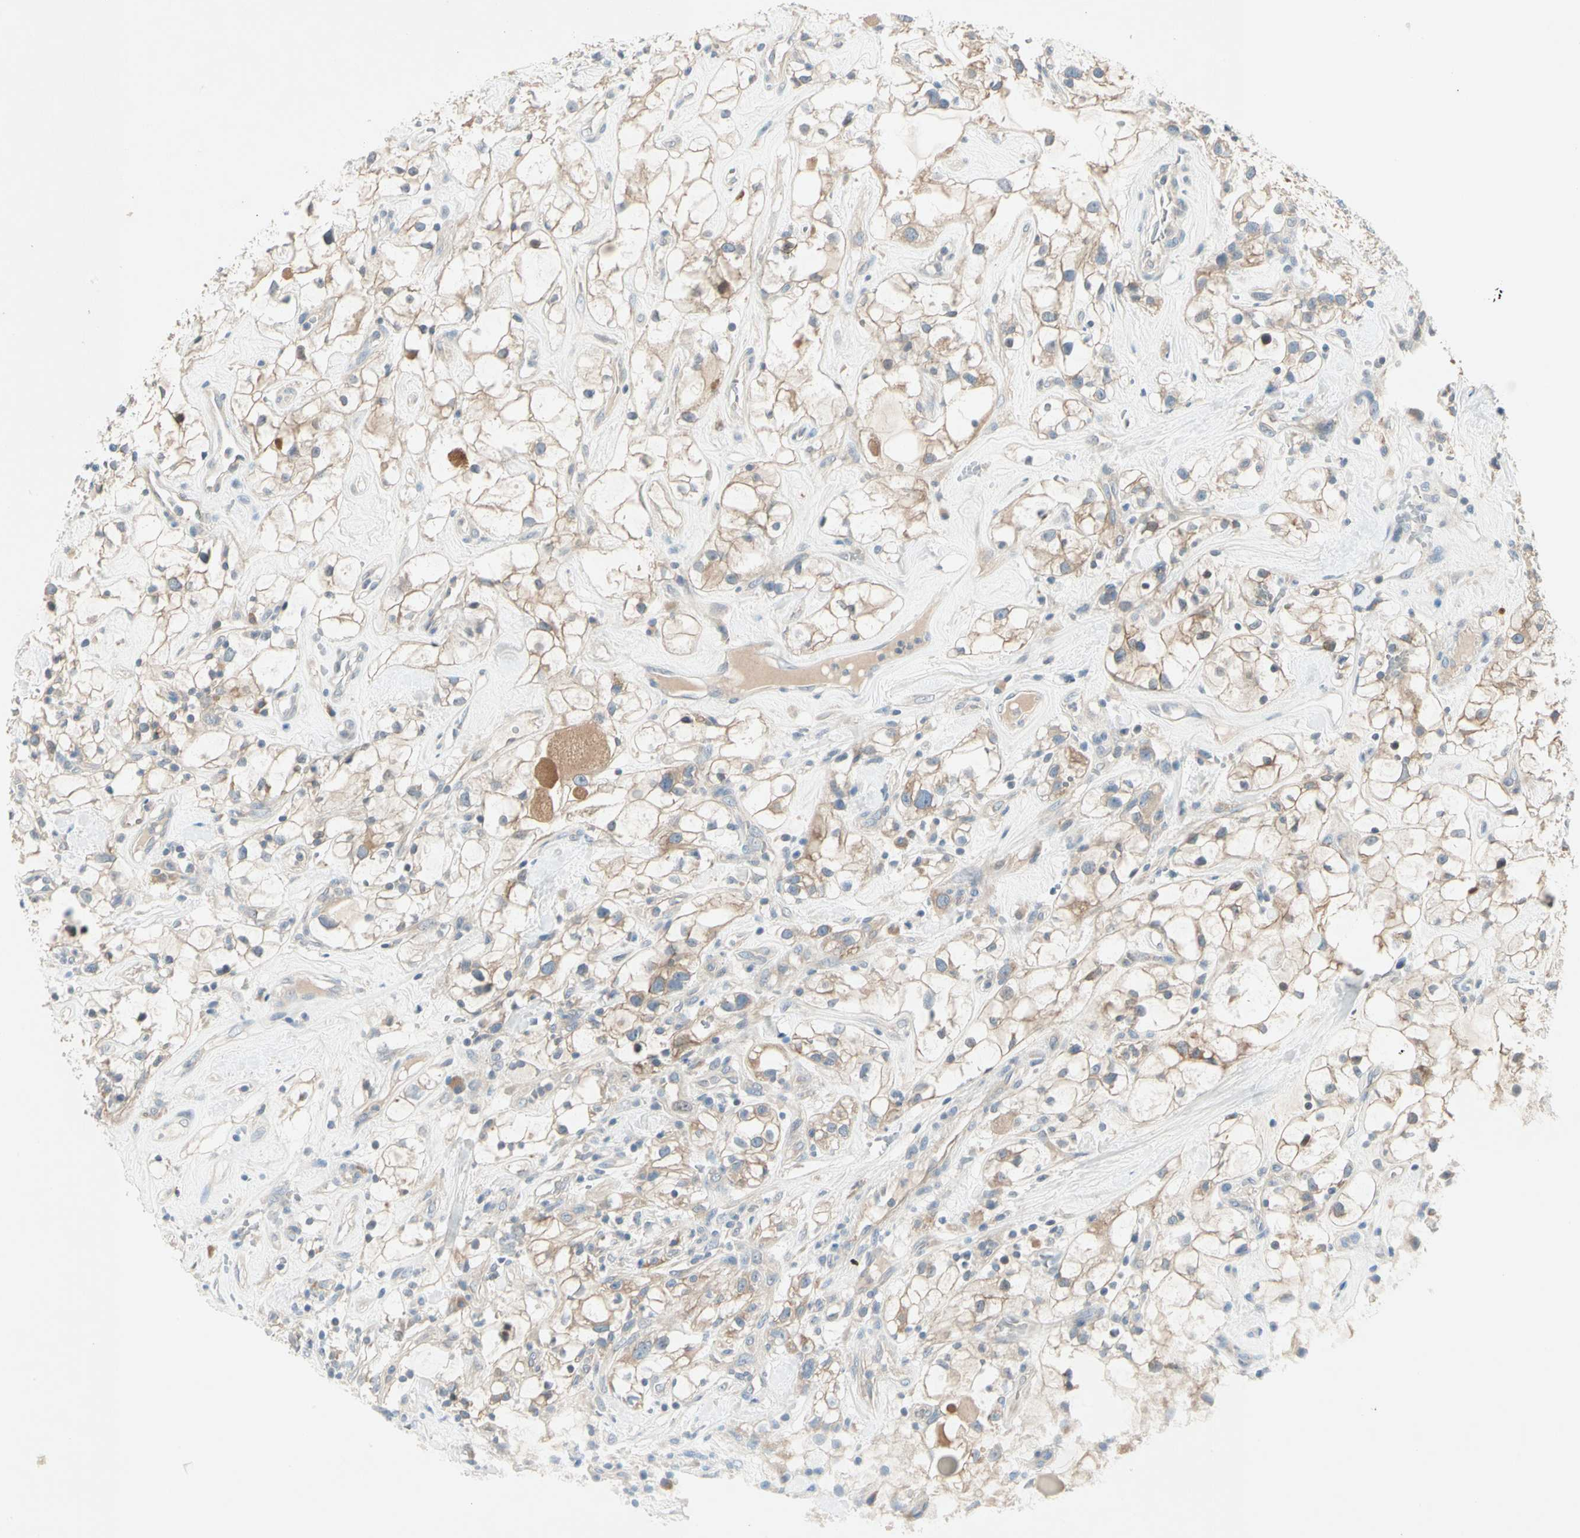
{"staining": {"intensity": "weak", "quantity": "<25%", "location": "cytoplasmic/membranous"}, "tissue": "renal cancer", "cell_type": "Tumor cells", "image_type": "cancer", "snomed": [{"axis": "morphology", "description": "Adenocarcinoma, NOS"}, {"axis": "topography", "description": "Kidney"}], "caption": "DAB immunohistochemical staining of human renal cancer shows no significant staining in tumor cells. (Brightfield microscopy of DAB (3,3'-diaminobenzidine) immunohistochemistry at high magnification).", "gene": "IL1R1", "patient": {"sex": "female", "age": 60}}